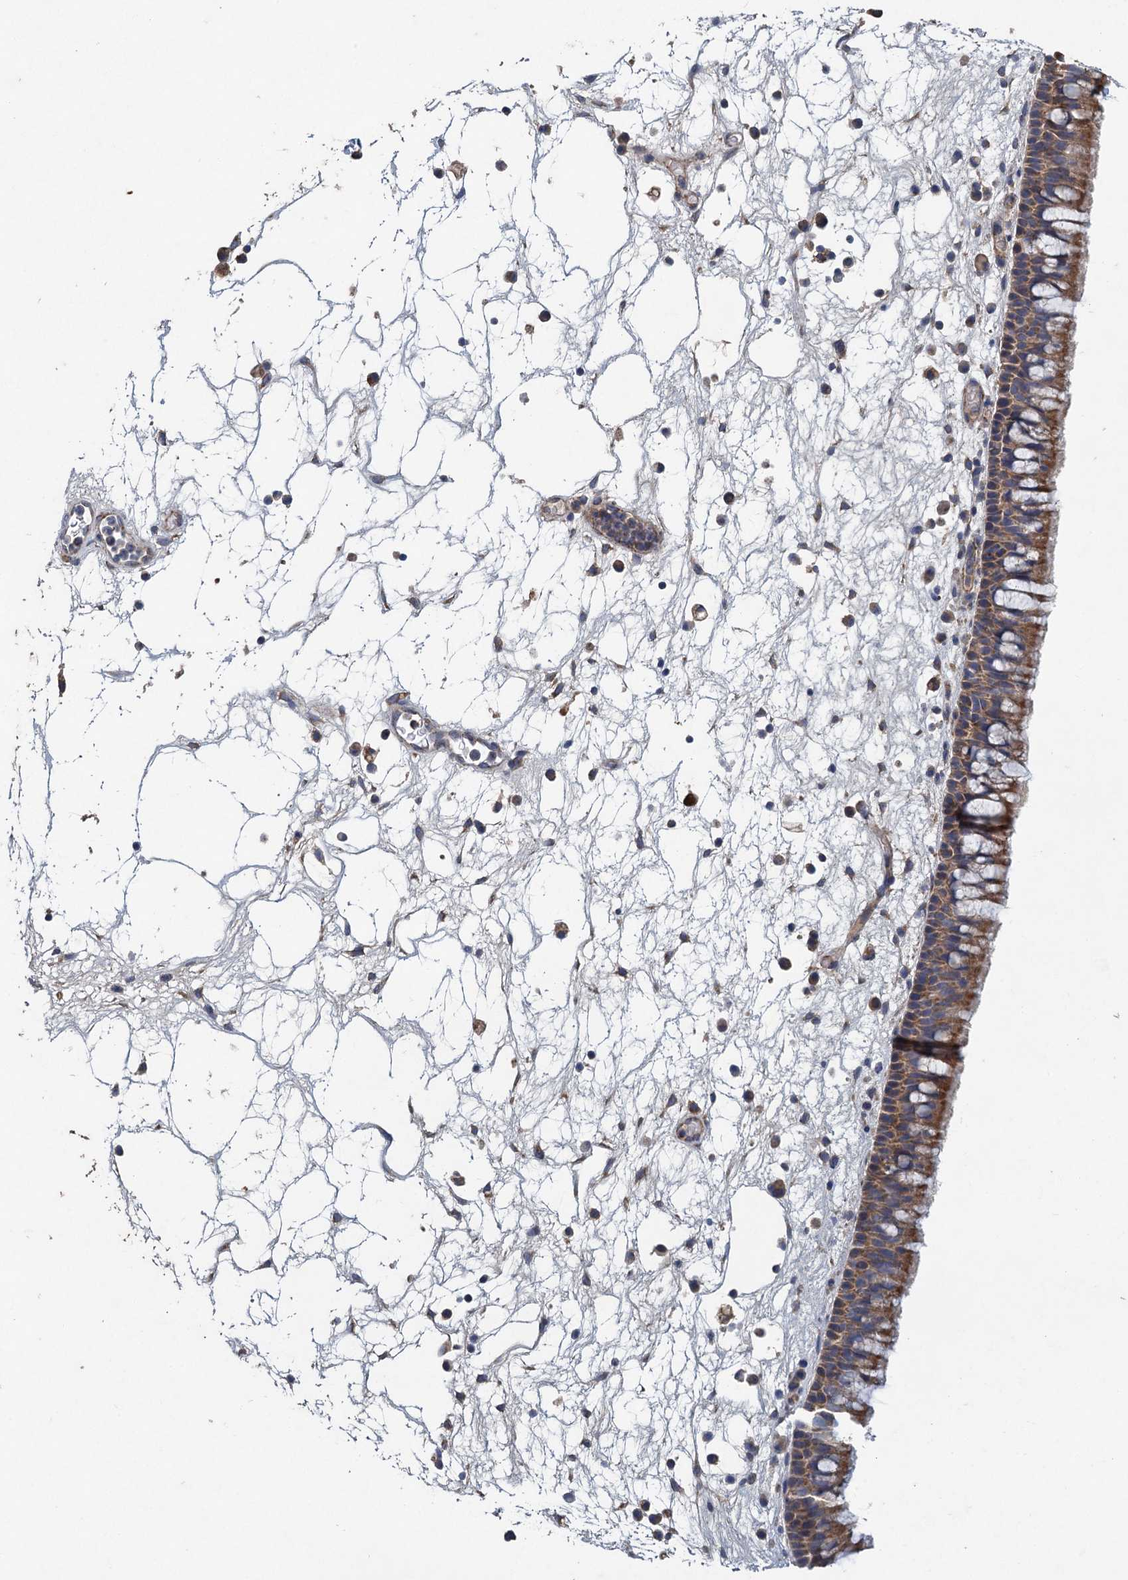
{"staining": {"intensity": "moderate", "quantity": ">75%", "location": "cytoplasmic/membranous"}, "tissue": "nasopharynx", "cell_type": "Respiratory epithelial cells", "image_type": "normal", "snomed": [{"axis": "morphology", "description": "Normal tissue, NOS"}, {"axis": "morphology", "description": "Inflammation, NOS"}, {"axis": "morphology", "description": "Malignant melanoma, Metastatic site"}, {"axis": "topography", "description": "Nasopharynx"}], "caption": "Protein analysis of benign nasopharynx exhibits moderate cytoplasmic/membranous staining in about >75% of respiratory epithelial cells.", "gene": "BCS1L", "patient": {"sex": "male", "age": 70}}